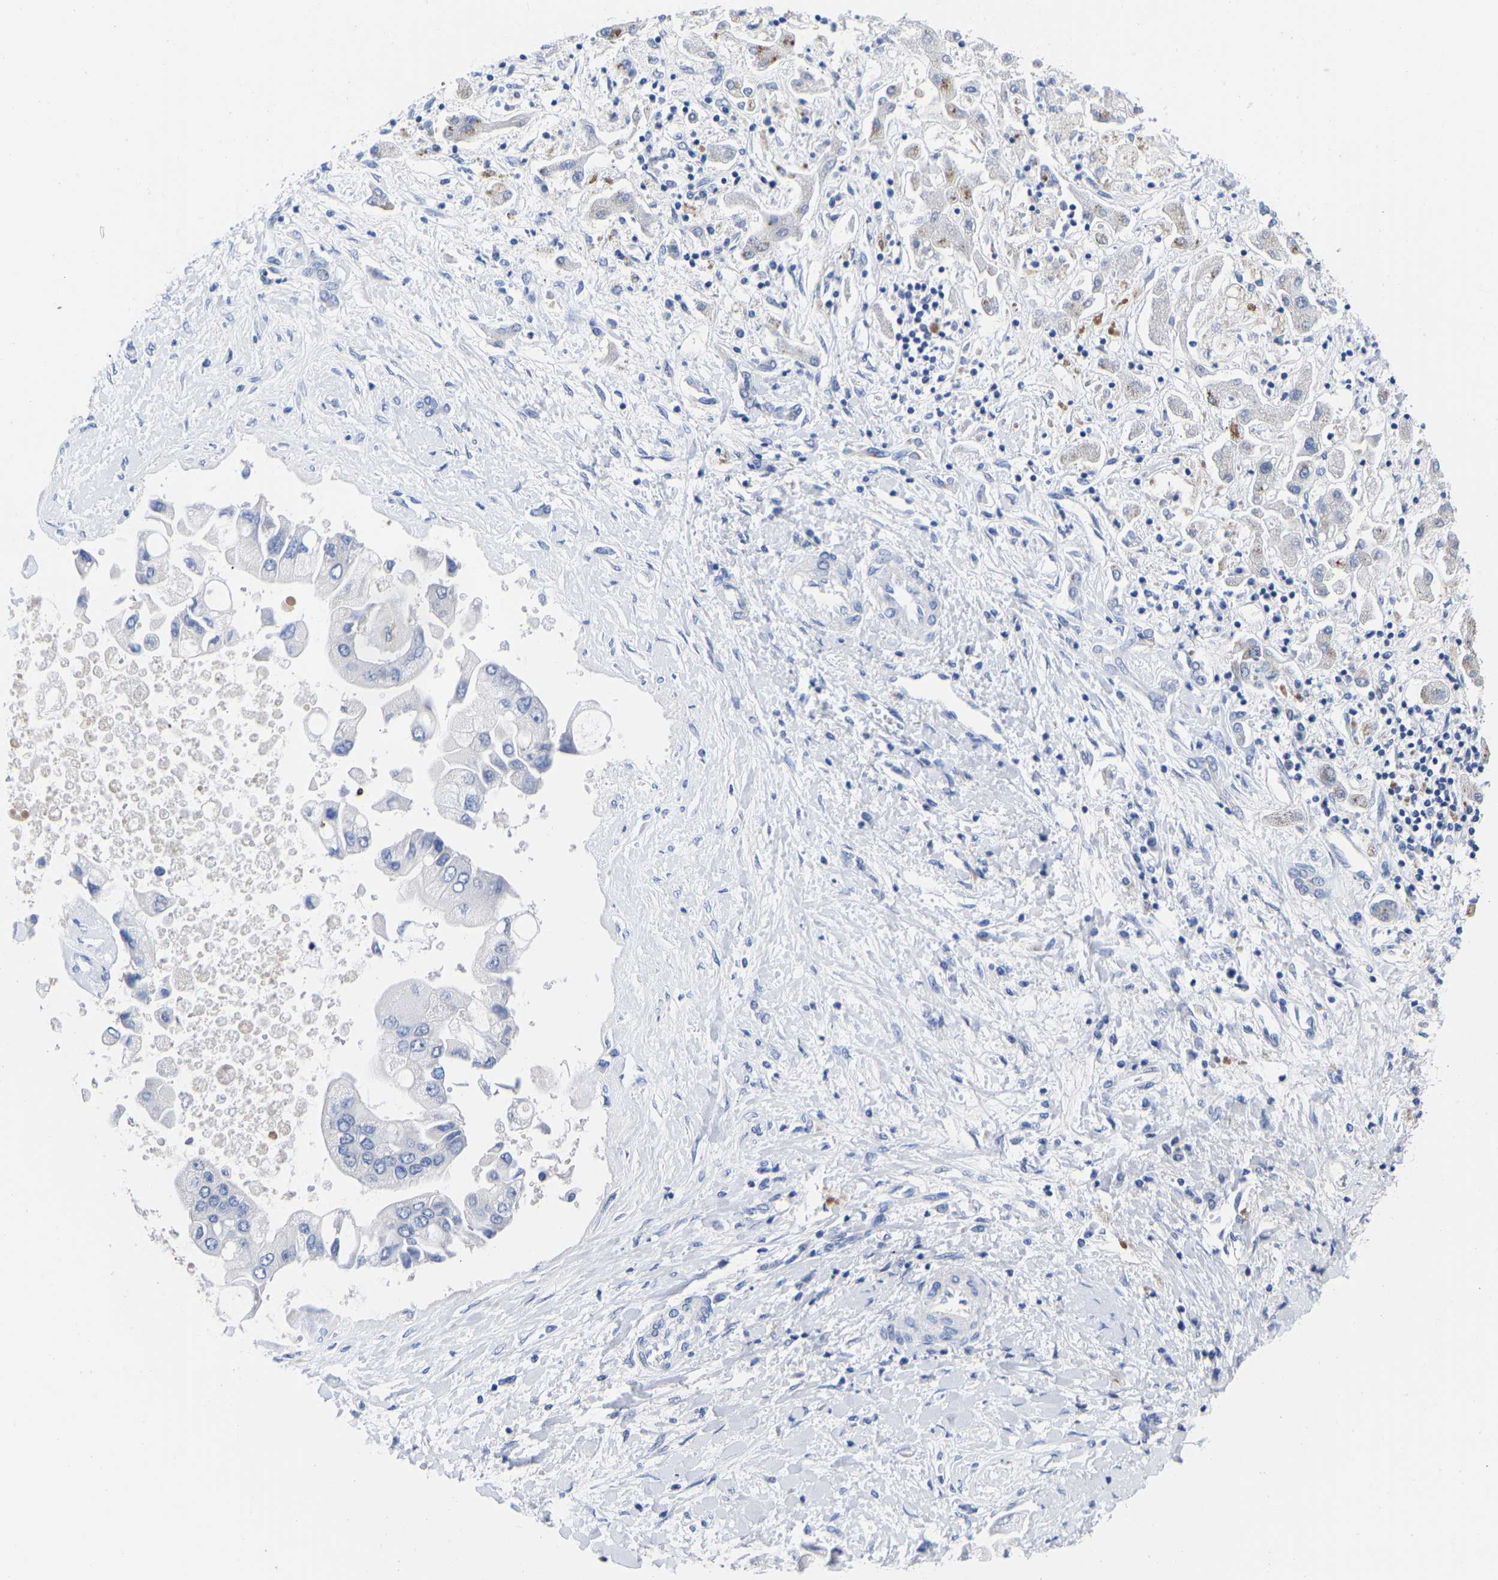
{"staining": {"intensity": "negative", "quantity": "none", "location": "none"}, "tissue": "liver cancer", "cell_type": "Tumor cells", "image_type": "cancer", "snomed": [{"axis": "morphology", "description": "Cholangiocarcinoma"}, {"axis": "topography", "description": "Liver"}], "caption": "Protein analysis of cholangiocarcinoma (liver) shows no significant positivity in tumor cells.", "gene": "GPA33", "patient": {"sex": "male", "age": 50}}